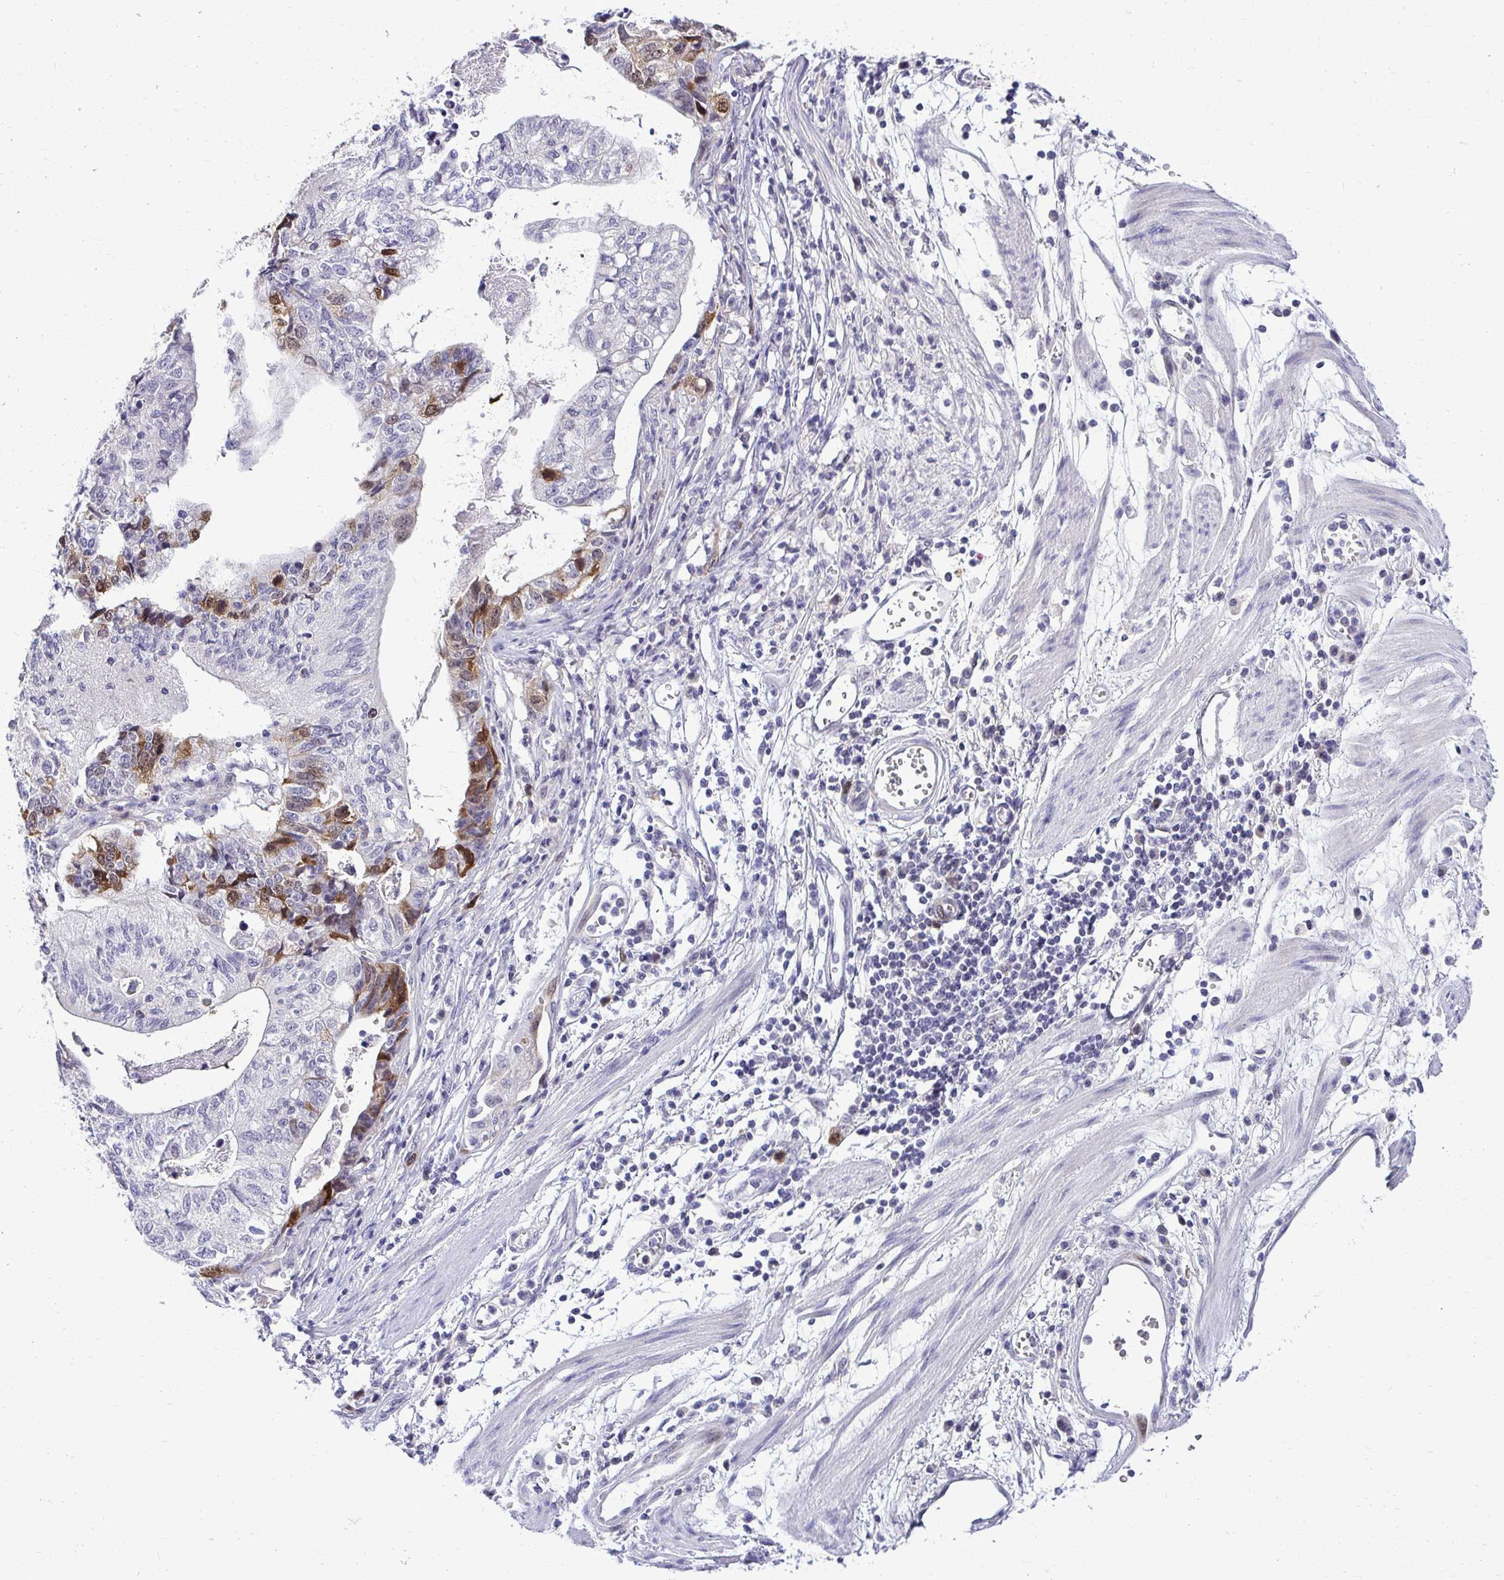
{"staining": {"intensity": "moderate", "quantity": "<25%", "location": "cytoplasmic/membranous,nuclear"}, "tissue": "stomach cancer", "cell_type": "Tumor cells", "image_type": "cancer", "snomed": [{"axis": "morphology", "description": "Adenocarcinoma, NOS"}, {"axis": "topography", "description": "Stomach, upper"}], "caption": "DAB immunohistochemical staining of human stomach adenocarcinoma demonstrates moderate cytoplasmic/membranous and nuclear protein staining in about <25% of tumor cells.", "gene": "CDC20", "patient": {"sex": "female", "age": 67}}